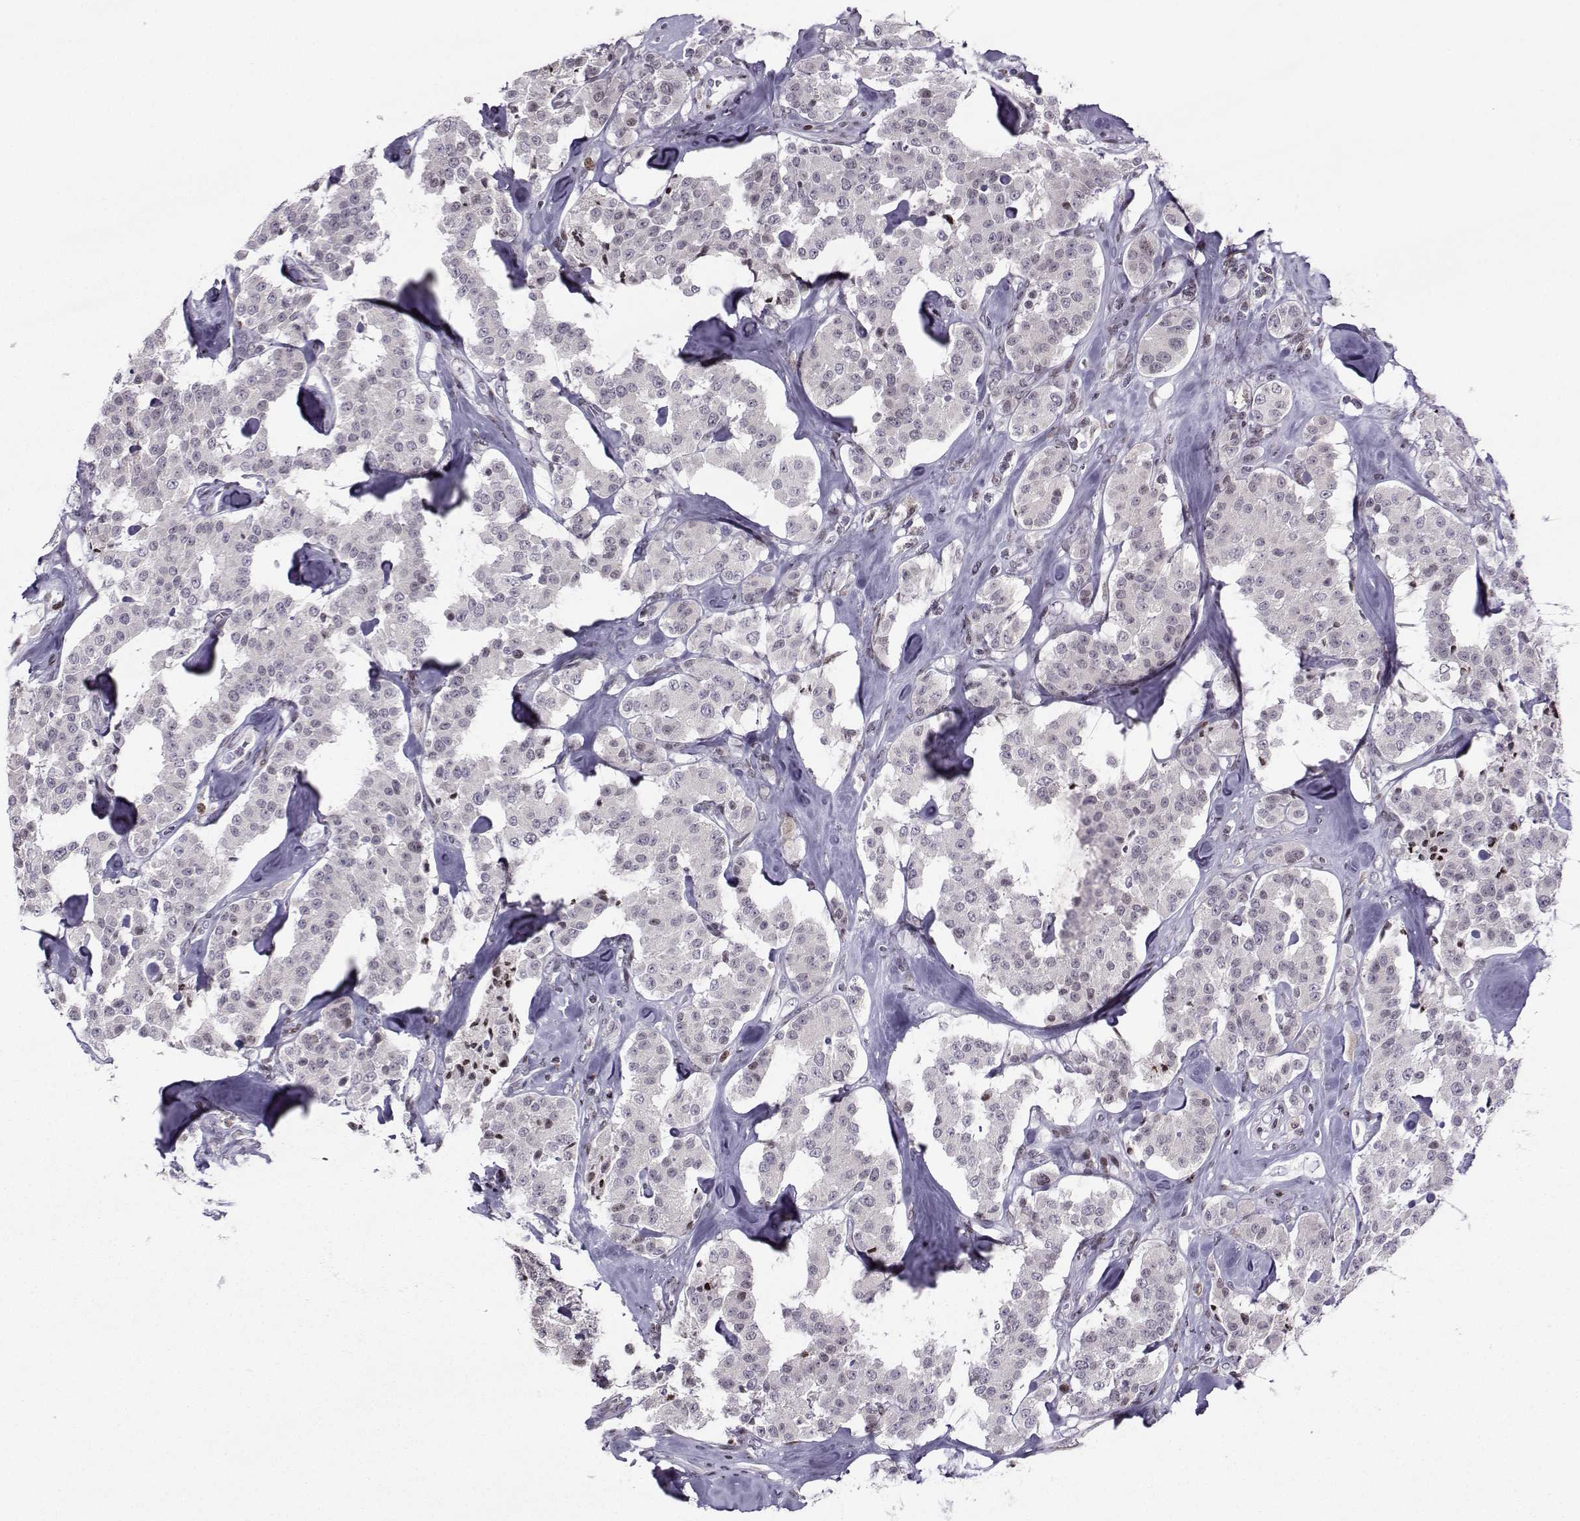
{"staining": {"intensity": "strong", "quantity": "<25%", "location": "nuclear"}, "tissue": "carcinoid", "cell_type": "Tumor cells", "image_type": "cancer", "snomed": [{"axis": "morphology", "description": "Carcinoid, malignant, NOS"}, {"axis": "topography", "description": "Pancreas"}], "caption": "IHC of carcinoid reveals medium levels of strong nuclear expression in about <25% of tumor cells.", "gene": "ZNF19", "patient": {"sex": "male", "age": 41}}